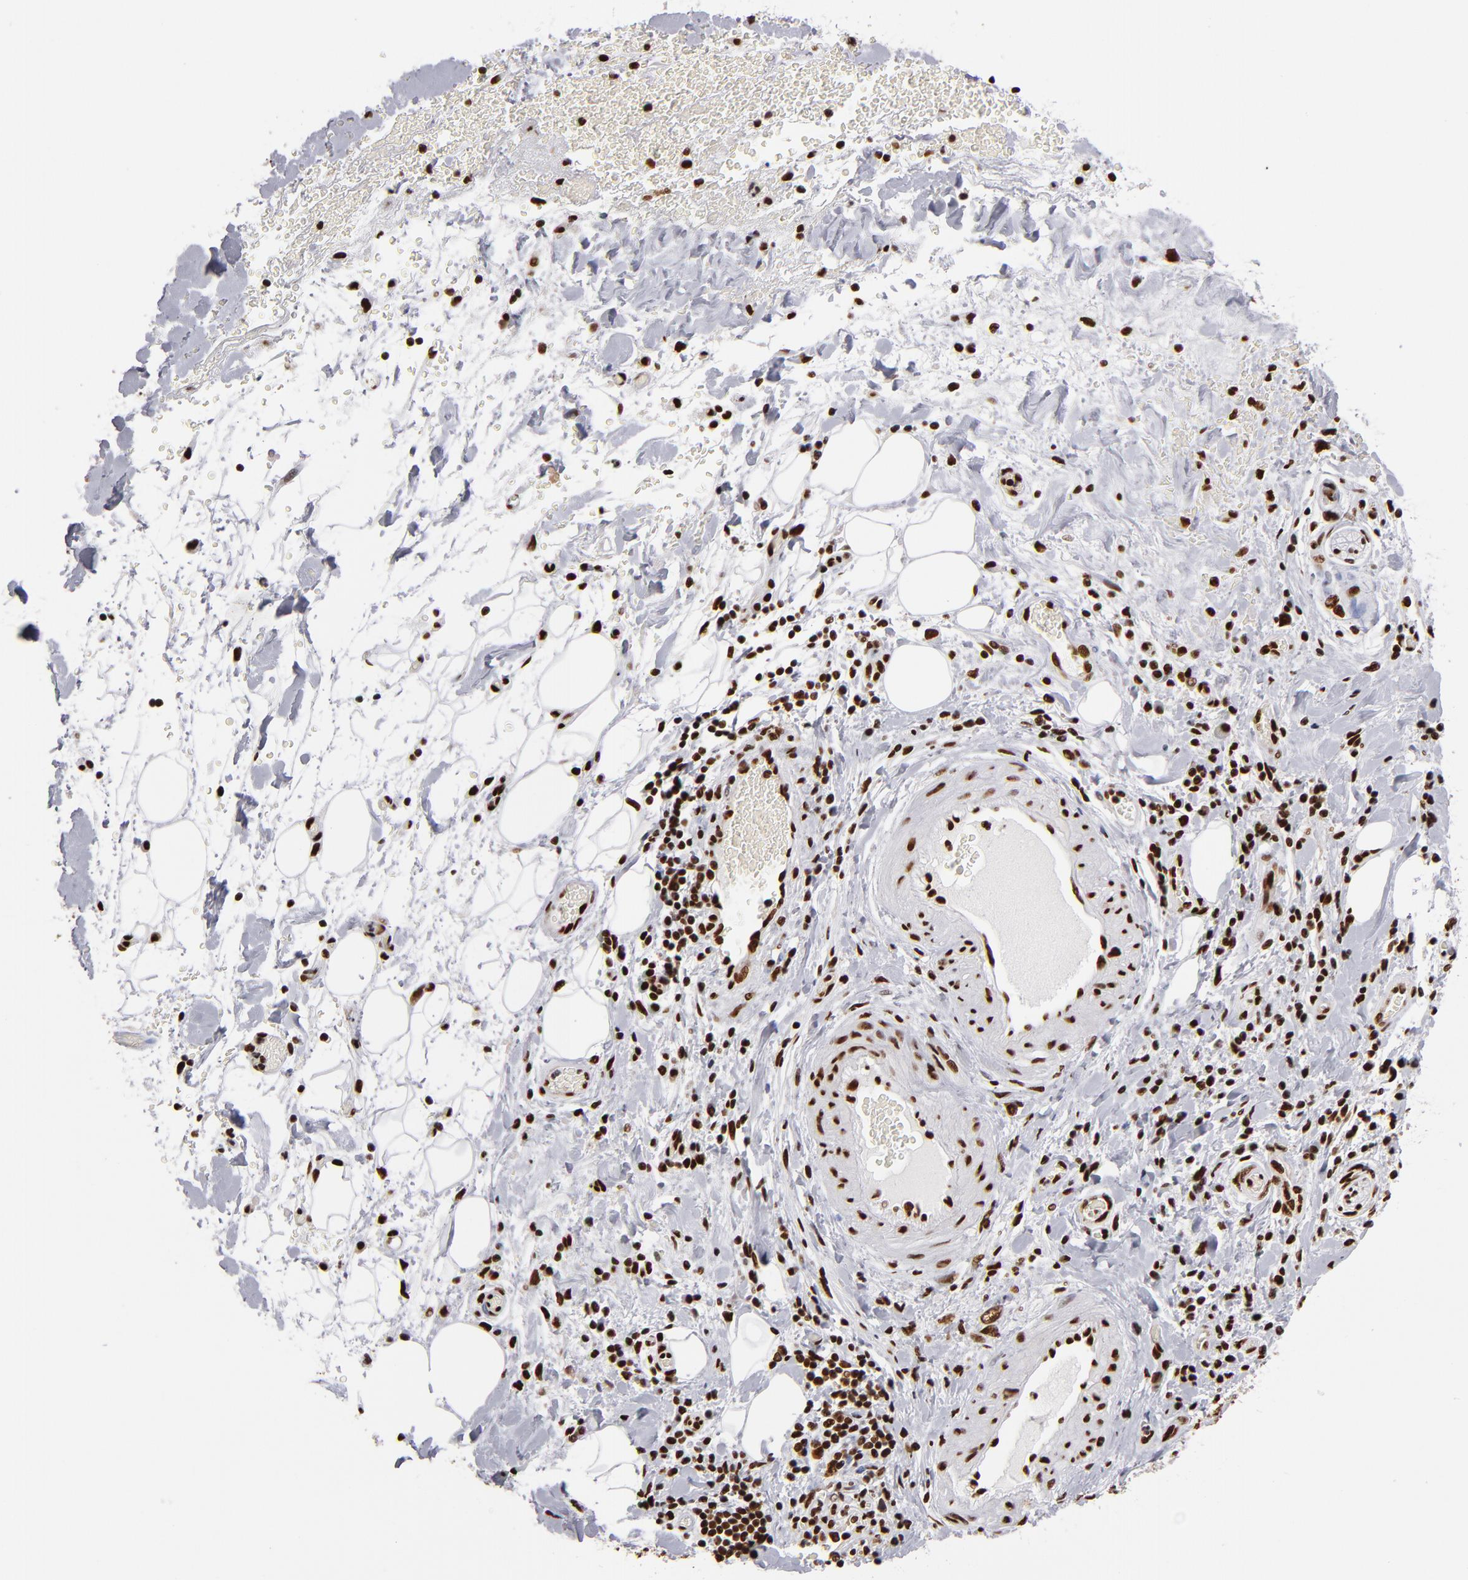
{"staining": {"intensity": "strong", "quantity": ">75%", "location": "nuclear"}, "tissue": "liver cancer", "cell_type": "Tumor cells", "image_type": "cancer", "snomed": [{"axis": "morphology", "description": "Cholangiocarcinoma"}, {"axis": "topography", "description": "Liver"}], "caption": "IHC of cholangiocarcinoma (liver) reveals high levels of strong nuclear staining in approximately >75% of tumor cells.", "gene": "MRE11", "patient": {"sex": "male", "age": 58}}